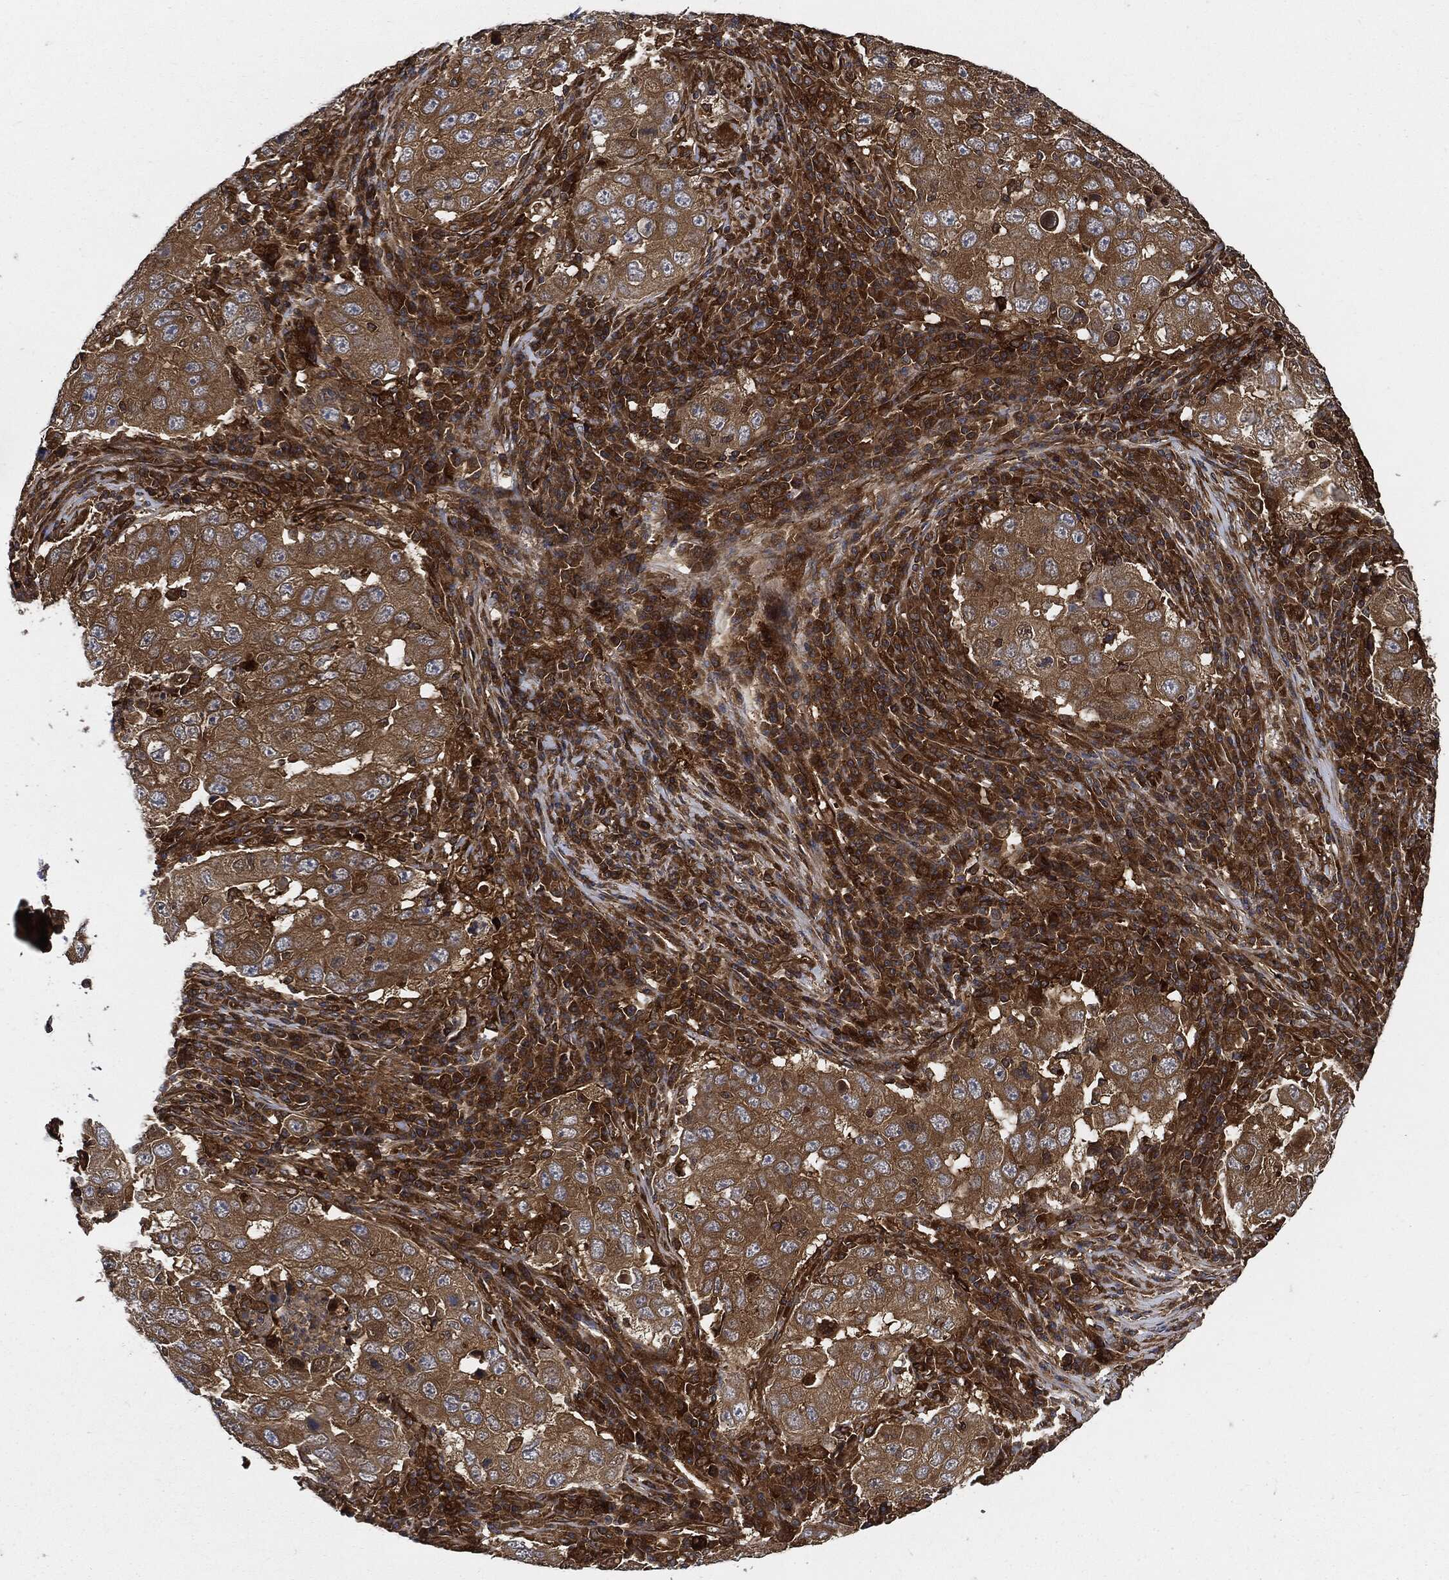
{"staining": {"intensity": "moderate", "quantity": ">75%", "location": "cytoplasmic/membranous"}, "tissue": "lung cancer", "cell_type": "Tumor cells", "image_type": "cancer", "snomed": [{"axis": "morphology", "description": "Adenocarcinoma, NOS"}, {"axis": "topography", "description": "Lung"}], "caption": "Immunohistochemistry (IHC) of human lung cancer (adenocarcinoma) shows medium levels of moderate cytoplasmic/membranous expression in approximately >75% of tumor cells.", "gene": "XPNPEP1", "patient": {"sex": "male", "age": 73}}